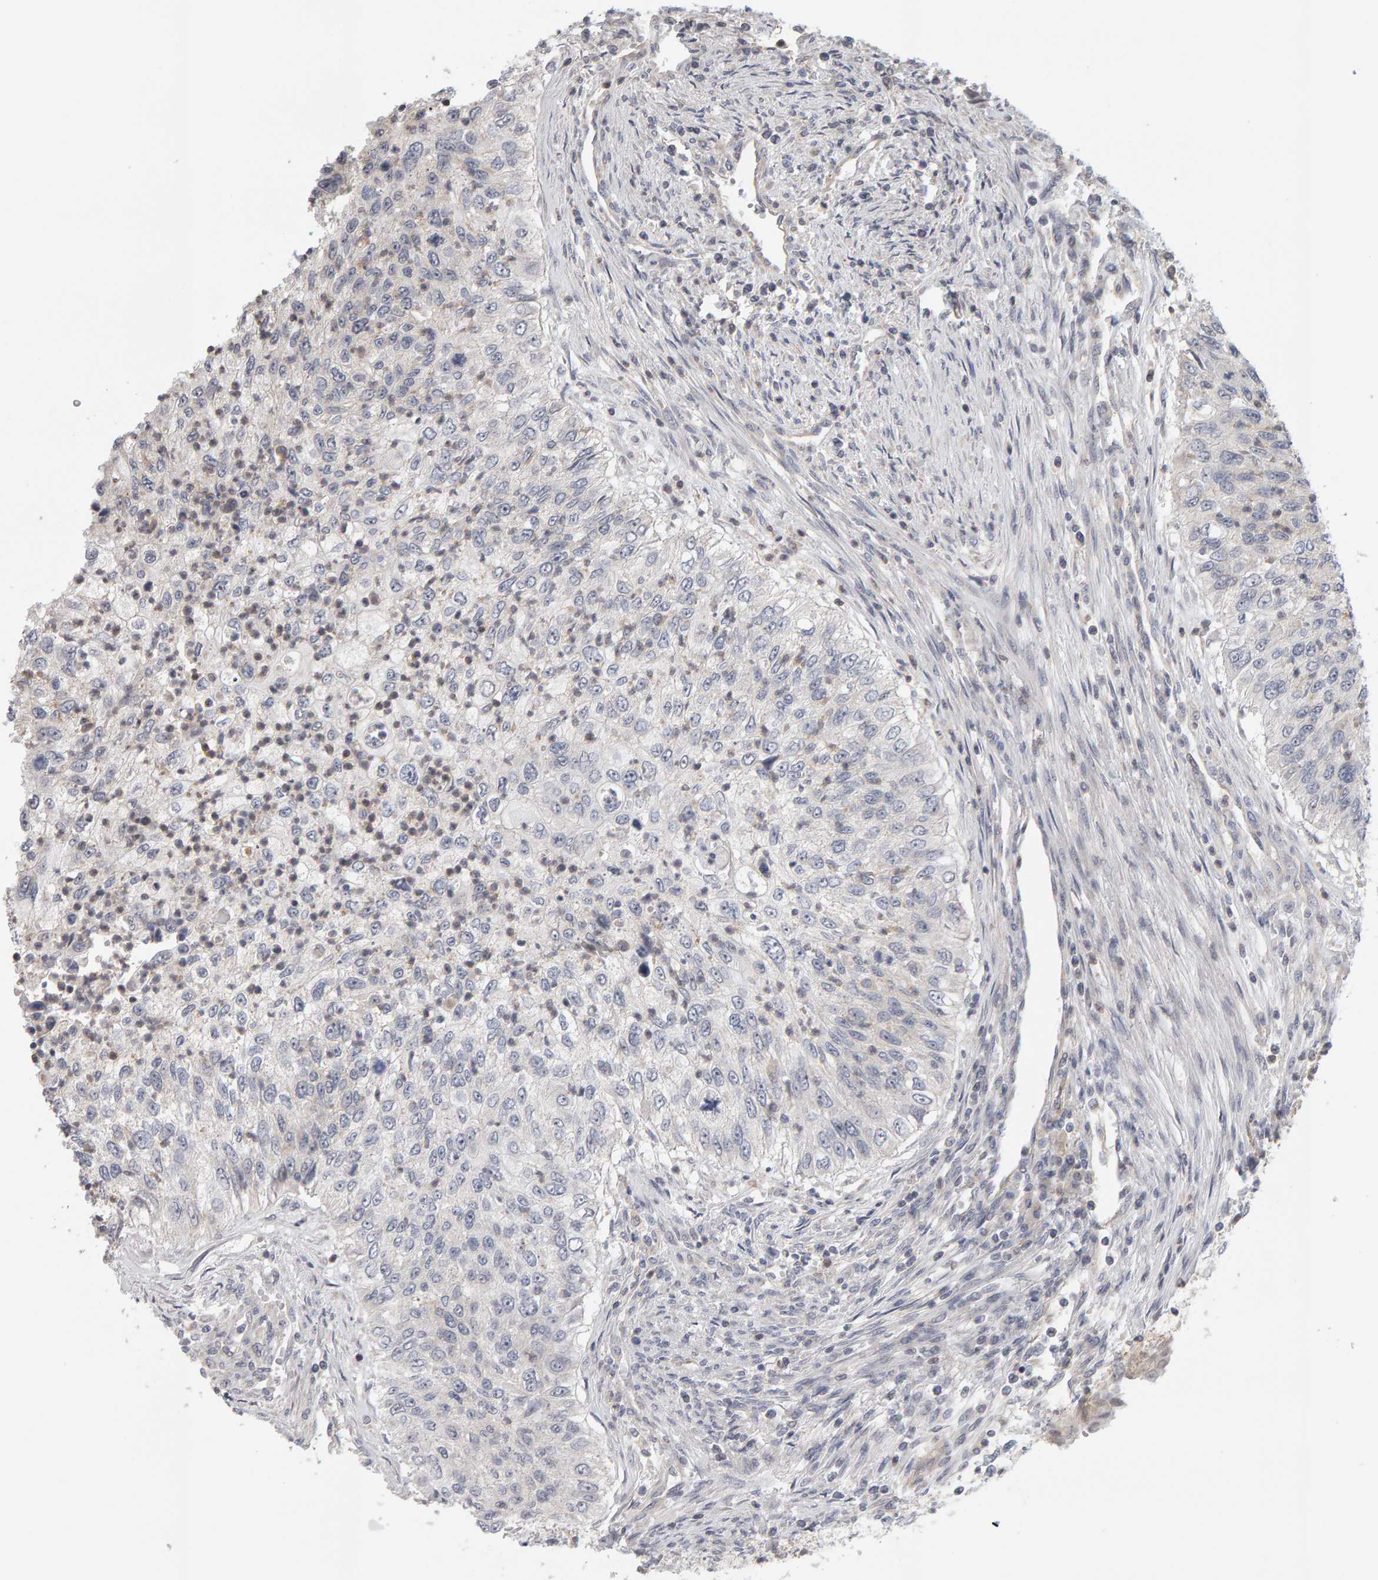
{"staining": {"intensity": "negative", "quantity": "none", "location": "none"}, "tissue": "urothelial cancer", "cell_type": "Tumor cells", "image_type": "cancer", "snomed": [{"axis": "morphology", "description": "Urothelial carcinoma, High grade"}, {"axis": "topography", "description": "Urinary bladder"}], "caption": "An image of high-grade urothelial carcinoma stained for a protein displays no brown staining in tumor cells.", "gene": "MSRA", "patient": {"sex": "female", "age": 60}}